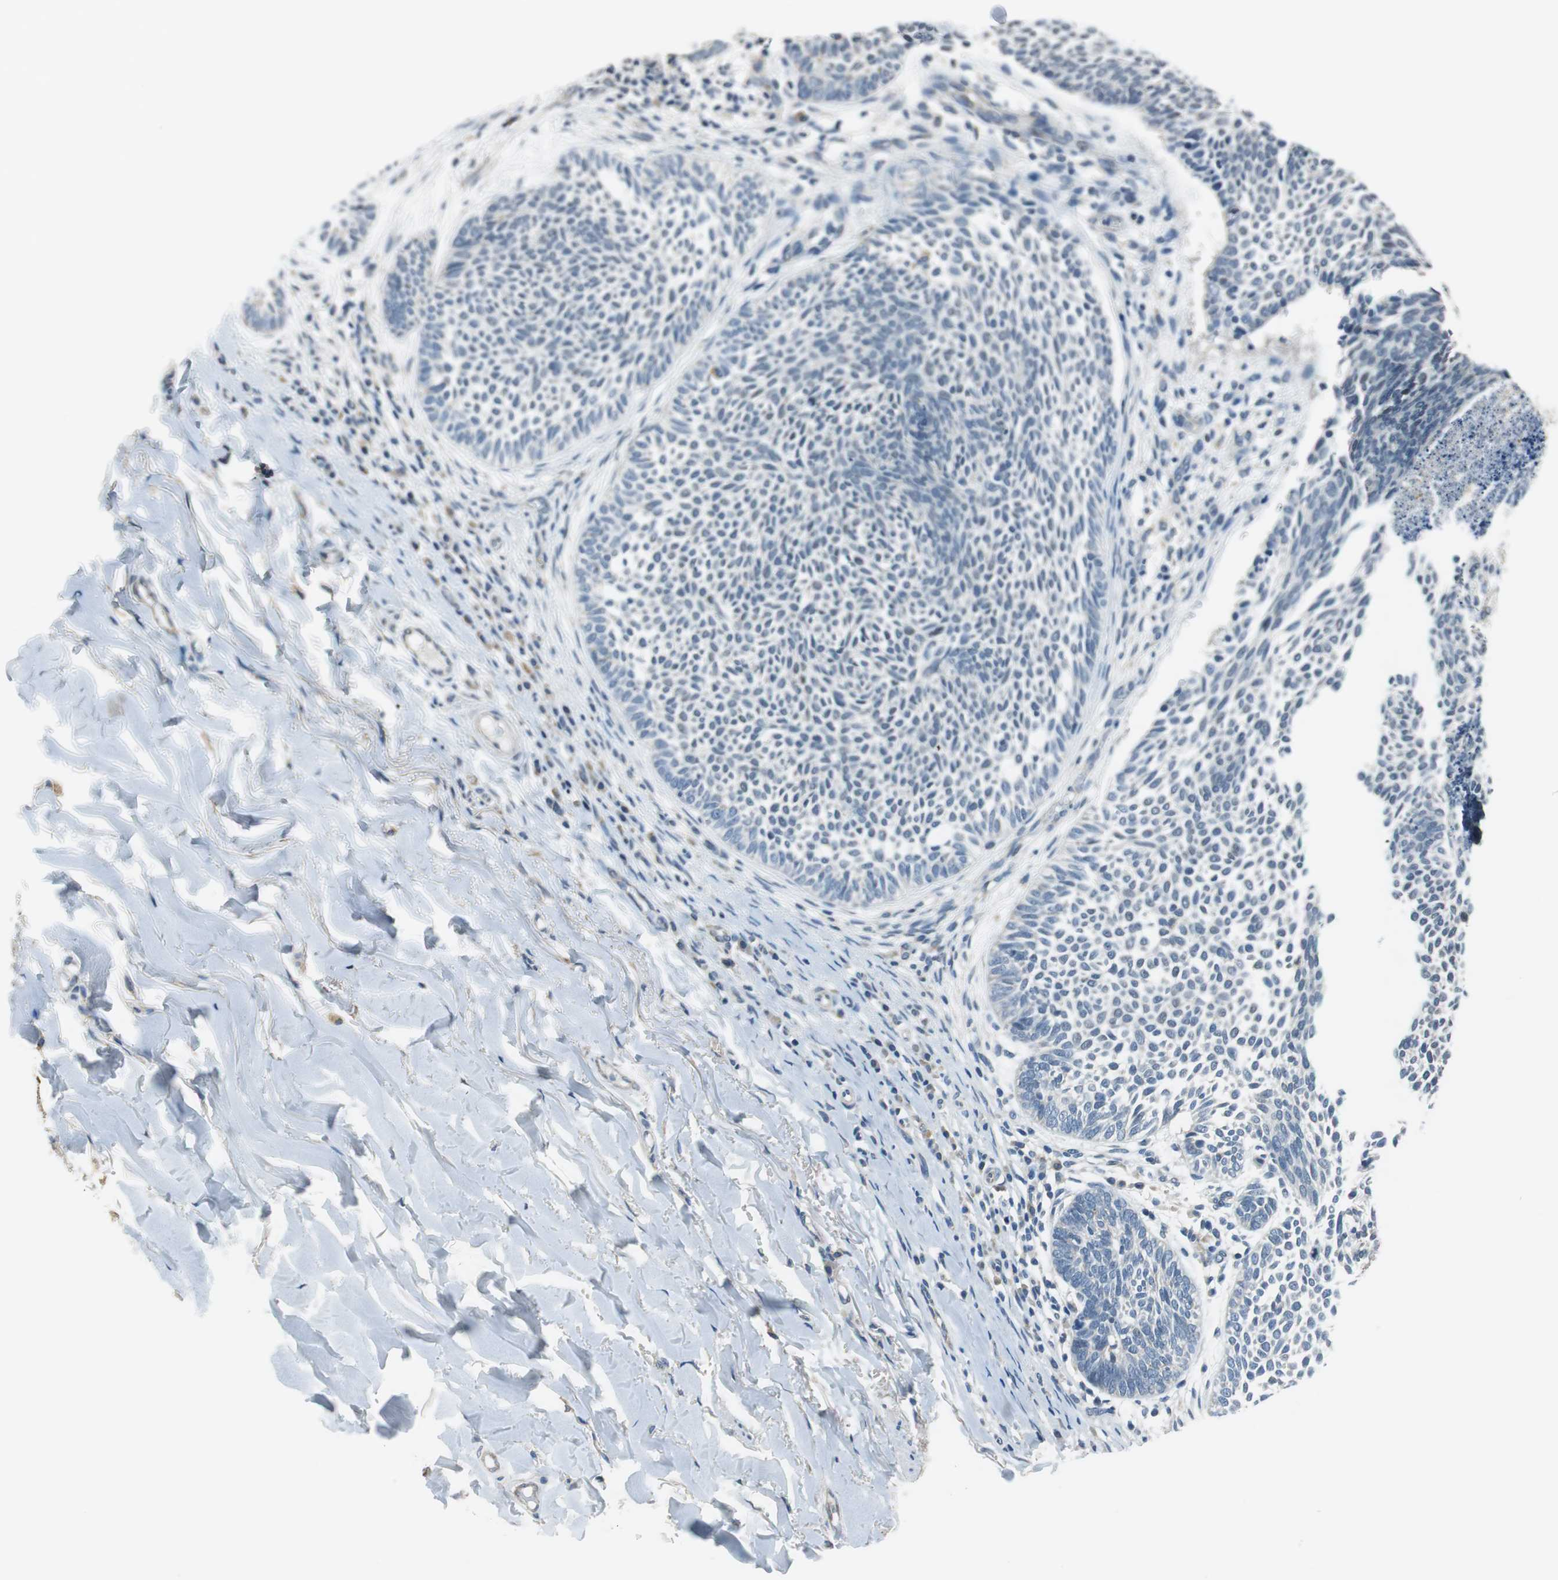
{"staining": {"intensity": "negative", "quantity": "none", "location": "none"}, "tissue": "skin cancer", "cell_type": "Tumor cells", "image_type": "cancer", "snomed": [{"axis": "morphology", "description": "Normal tissue, NOS"}, {"axis": "morphology", "description": "Basal cell carcinoma"}, {"axis": "topography", "description": "Skin"}], "caption": "Photomicrograph shows no protein staining in tumor cells of basal cell carcinoma (skin) tissue. The staining is performed using DAB brown chromogen with nuclei counter-stained in using hematoxylin.", "gene": "ALDH4A1", "patient": {"sex": "male", "age": 87}}